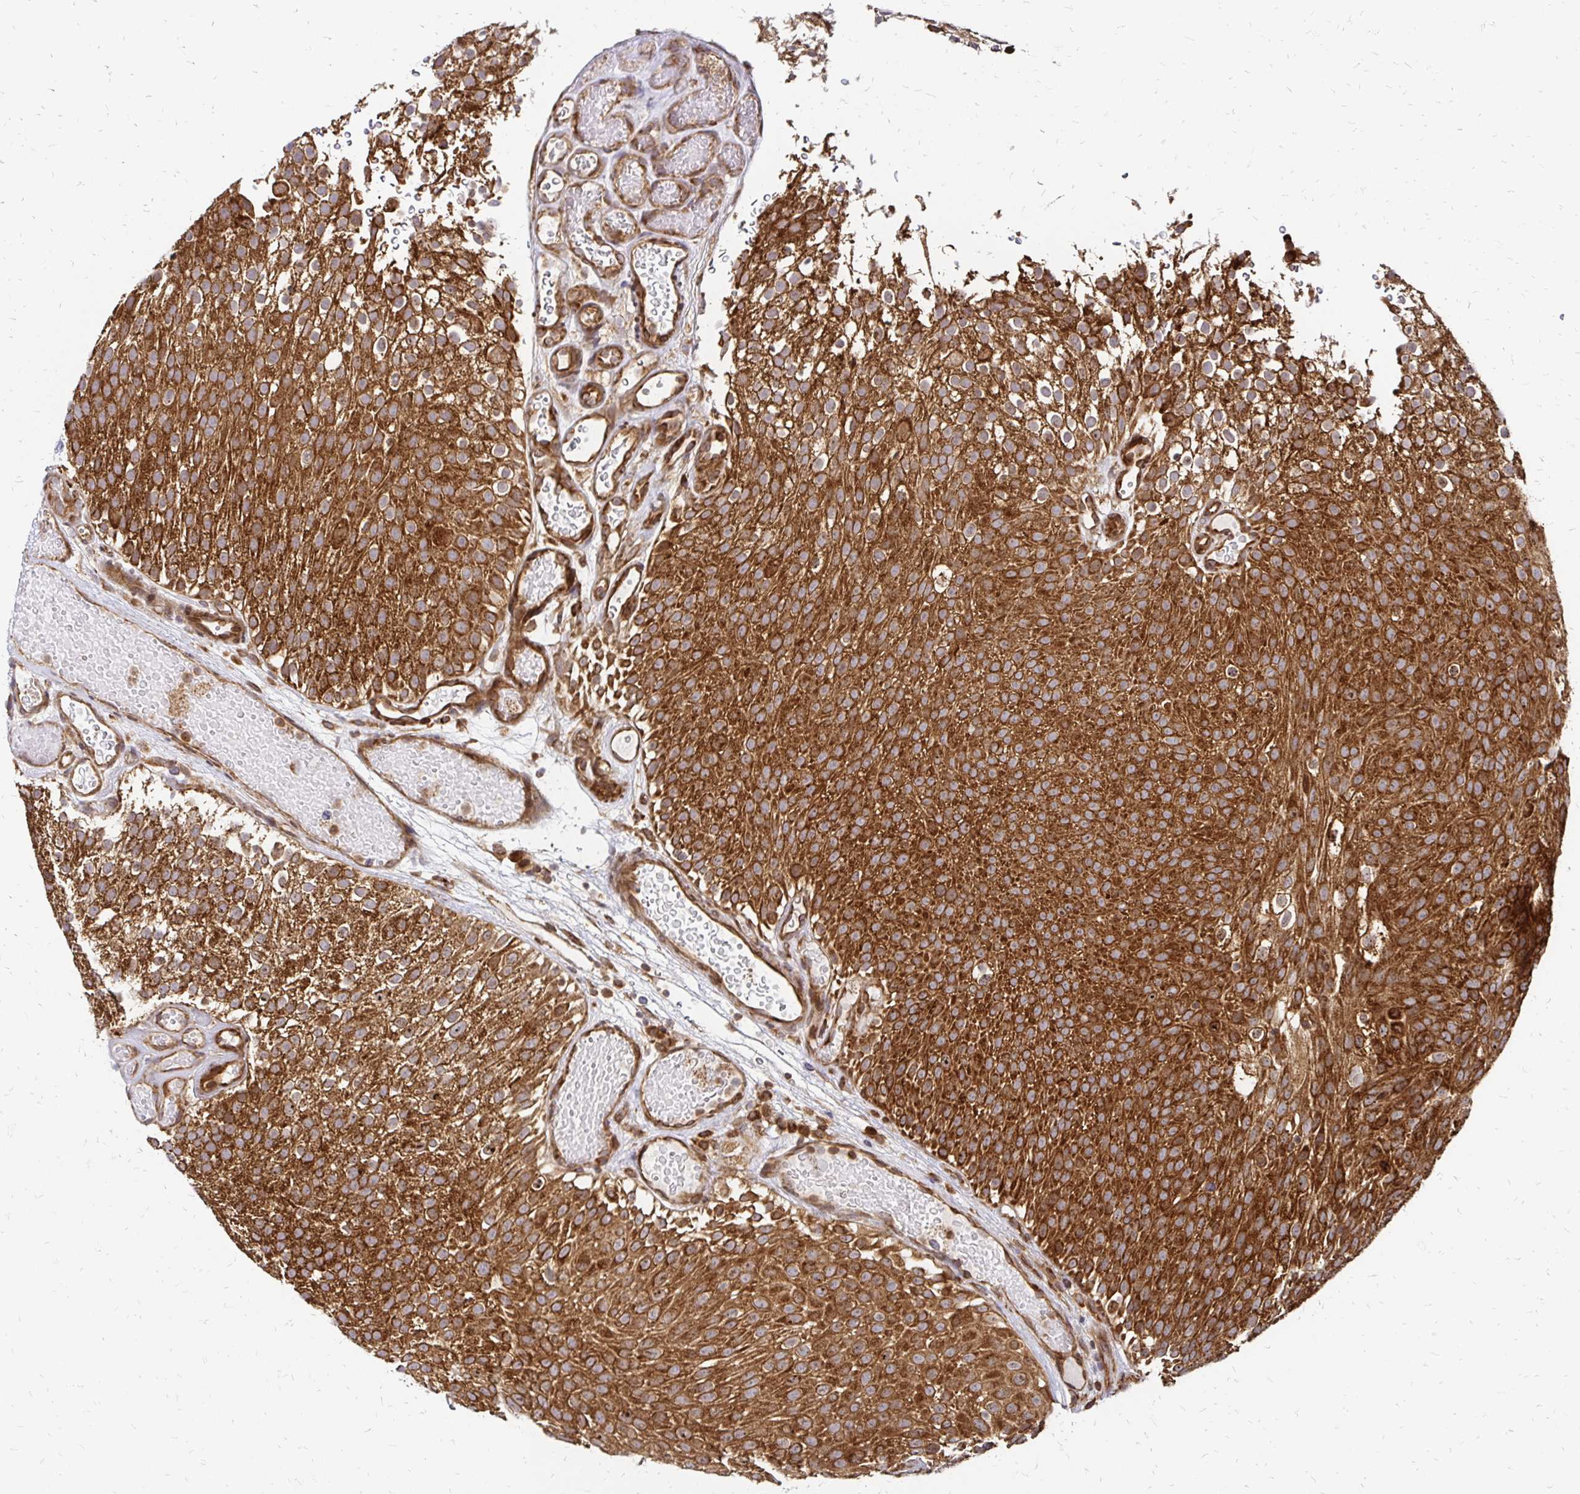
{"staining": {"intensity": "strong", "quantity": ">75%", "location": "cytoplasmic/membranous"}, "tissue": "urothelial cancer", "cell_type": "Tumor cells", "image_type": "cancer", "snomed": [{"axis": "morphology", "description": "Urothelial carcinoma, Low grade"}, {"axis": "topography", "description": "Urinary bladder"}], "caption": "High-power microscopy captured an IHC photomicrograph of urothelial cancer, revealing strong cytoplasmic/membranous expression in about >75% of tumor cells. (IHC, brightfield microscopy, high magnification).", "gene": "ZW10", "patient": {"sex": "male", "age": 78}}